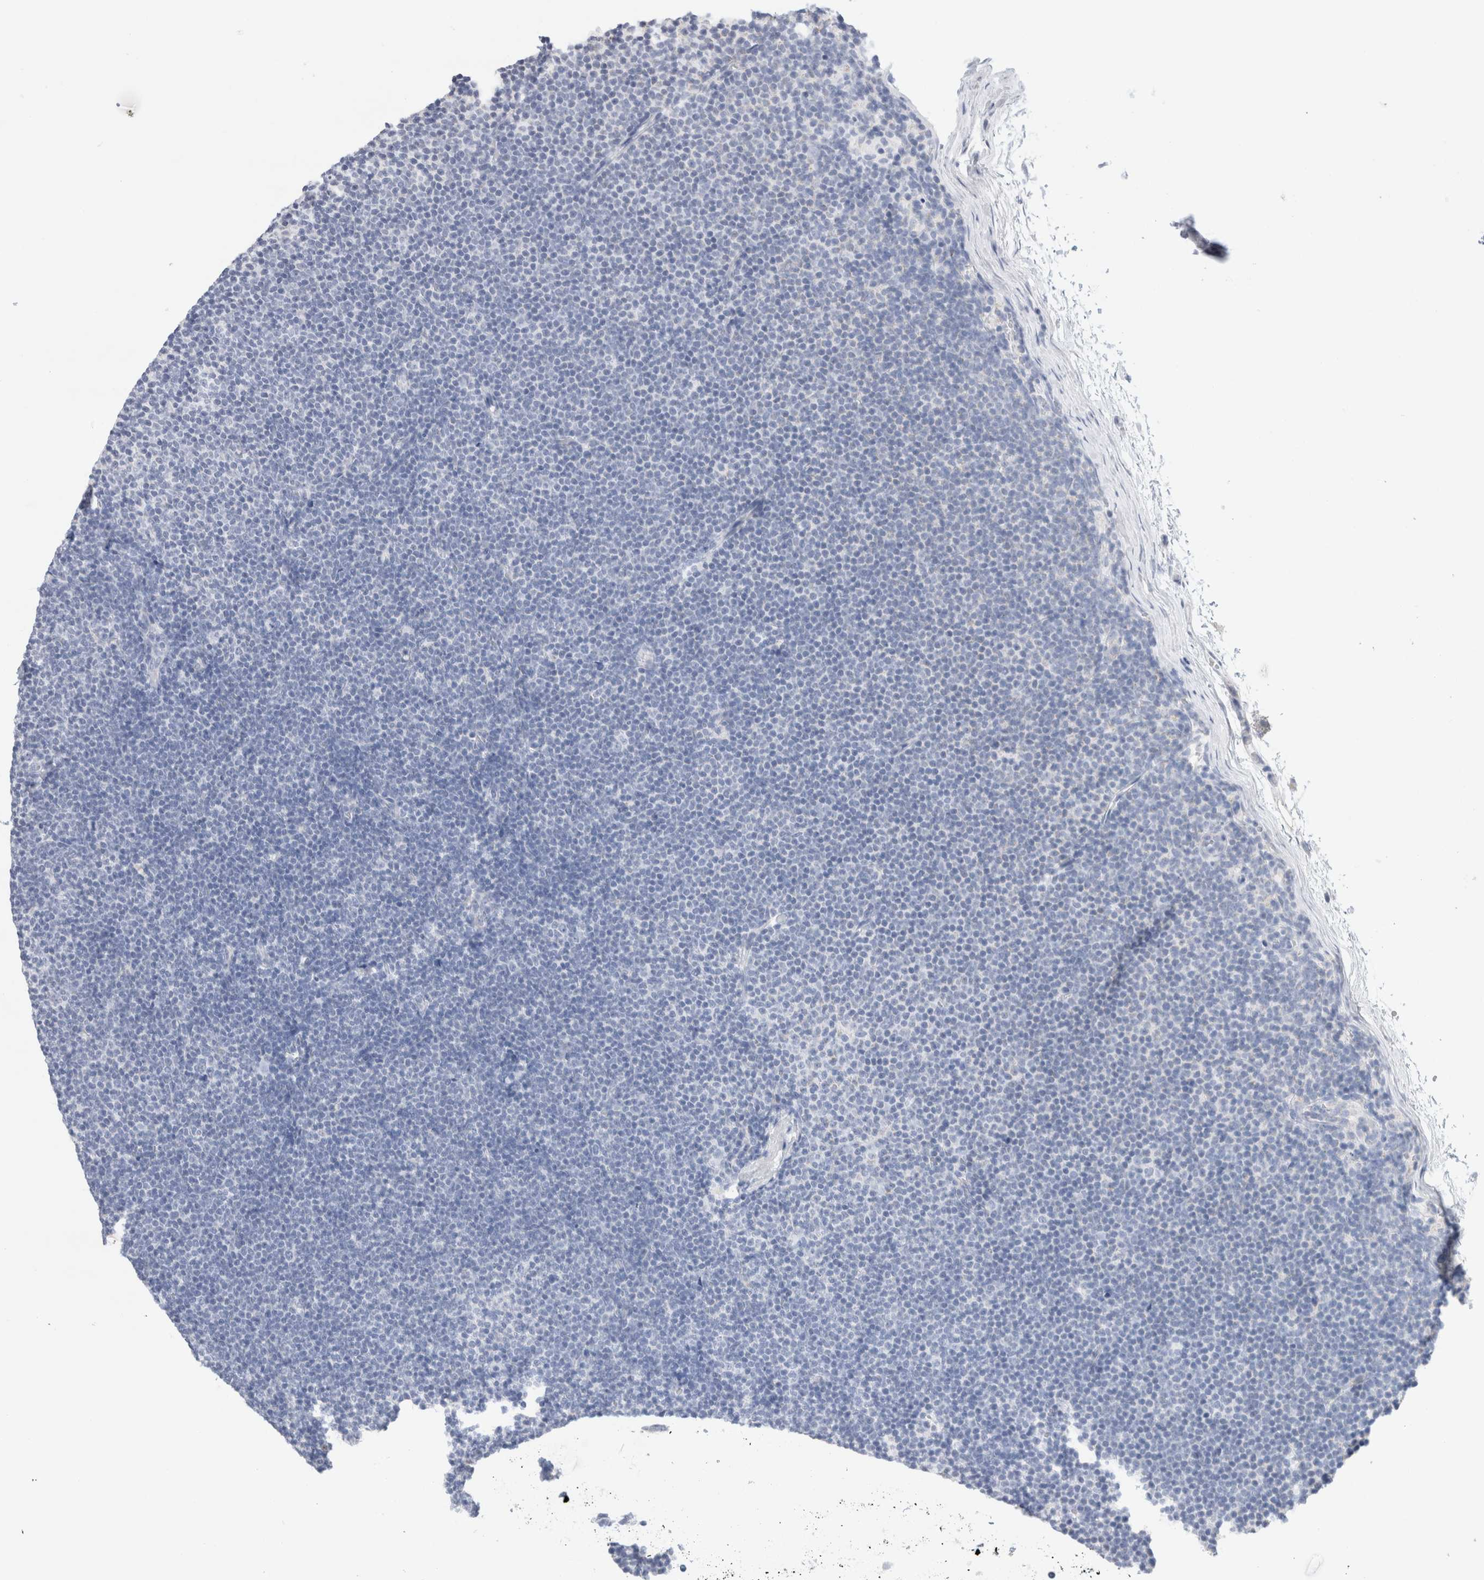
{"staining": {"intensity": "negative", "quantity": "none", "location": "none"}, "tissue": "lymphoma", "cell_type": "Tumor cells", "image_type": "cancer", "snomed": [{"axis": "morphology", "description": "Malignant lymphoma, non-Hodgkin's type, Low grade"}, {"axis": "topography", "description": "Lymph node"}], "caption": "A high-resolution photomicrograph shows immunohistochemistry staining of lymphoma, which displays no significant positivity in tumor cells.", "gene": "ECHDC2", "patient": {"sex": "female", "age": 53}}